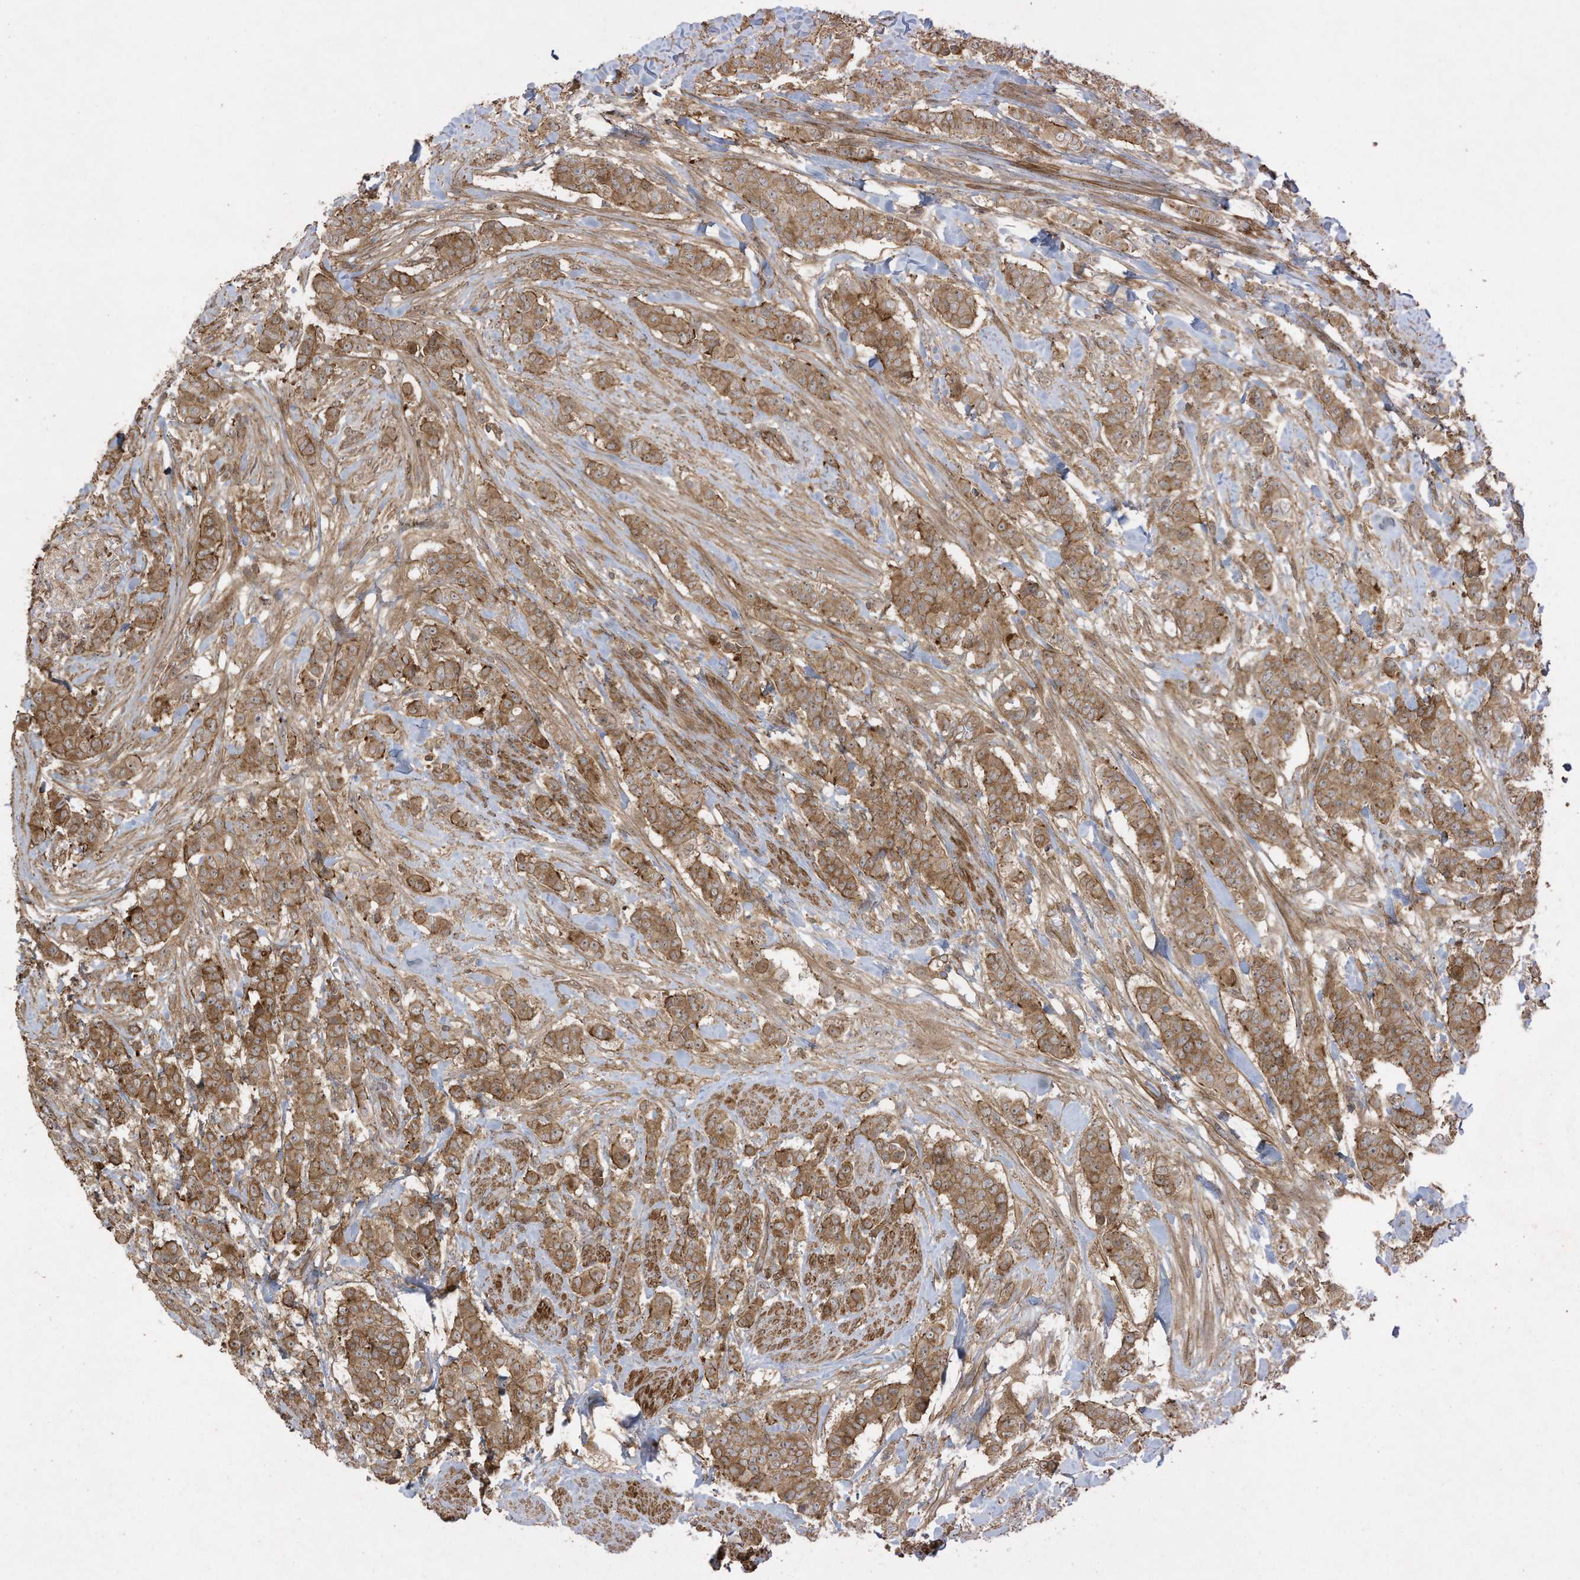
{"staining": {"intensity": "moderate", "quantity": ">75%", "location": "cytoplasmic/membranous"}, "tissue": "breast cancer", "cell_type": "Tumor cells", "image_type": "cancer", "snomed": [{"axis": "morphology", "description": "Duct carcinoma"}, {"axis": "topography", "description": "Breast"}], "caption": "This image demonstrates immunohistochemistry (IHC) staining of human intraductal carcinoma (breast), with medium moderate cytoplasmic/membranous expression in about >75% of tumor cells.", "gene": "DDIT4", "patient": {"sex": "female", "age": 40}}